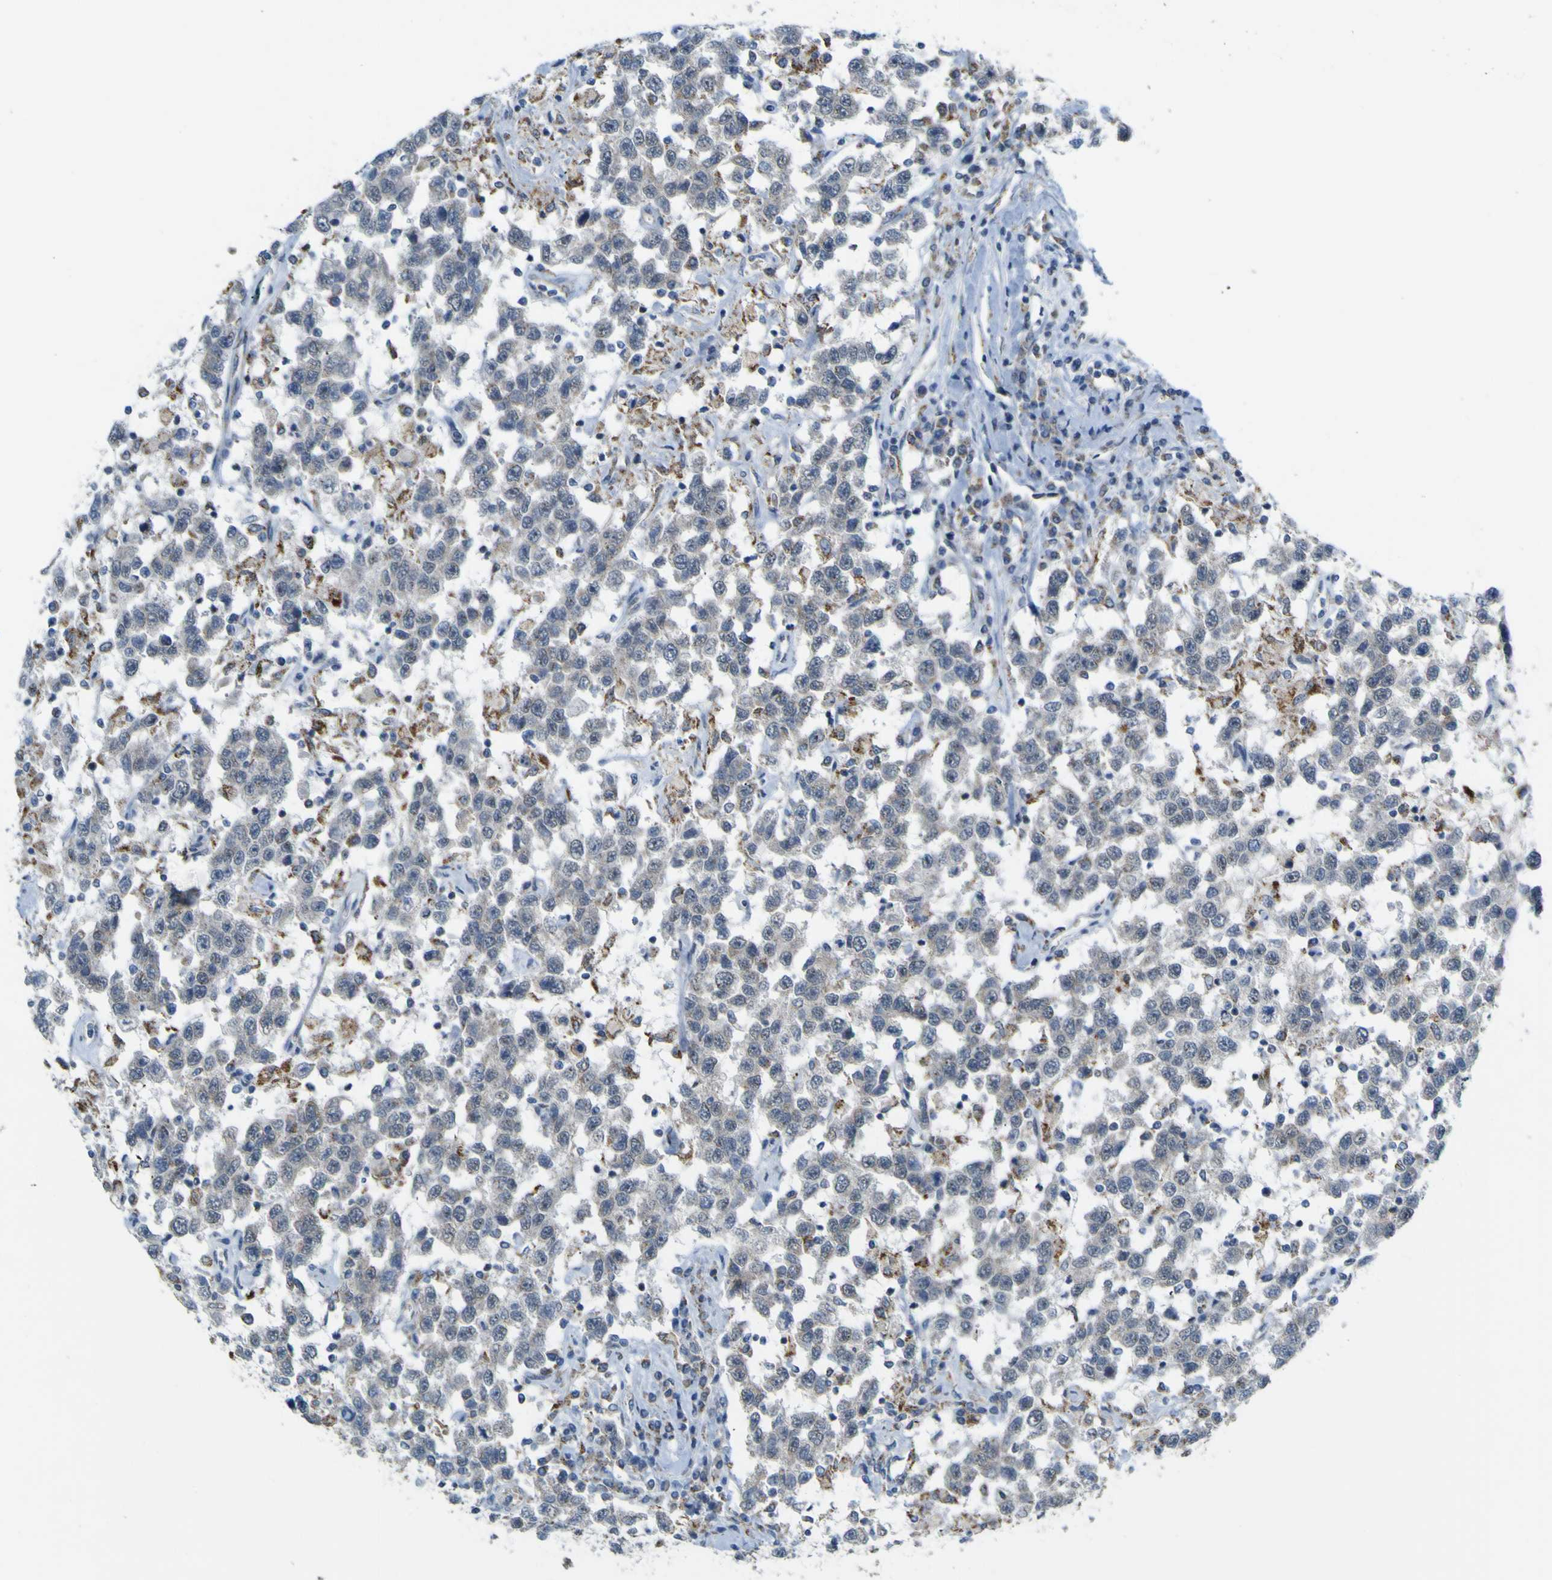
{"staining": {"intensity": "negative", "quantity": "none", "location": "none"}, "tissue": "testis cancer", "cell_type": "Tumor cells", "image_type": "cancer", "snomed": [{"axis": "morphology", "description": "Seminoma, NOS"}, {"axis": "topography", "description": "Testis"}], "caption": "This image is of testis cancer (seminoma) stained with immunohistochemistry (IHC) to label a protein in brown with the nuclei are counter-stained blue. There is no expression in tumor cells.", "gene": "ACBD5", "patient": {"sex": "male", "age": 41}}